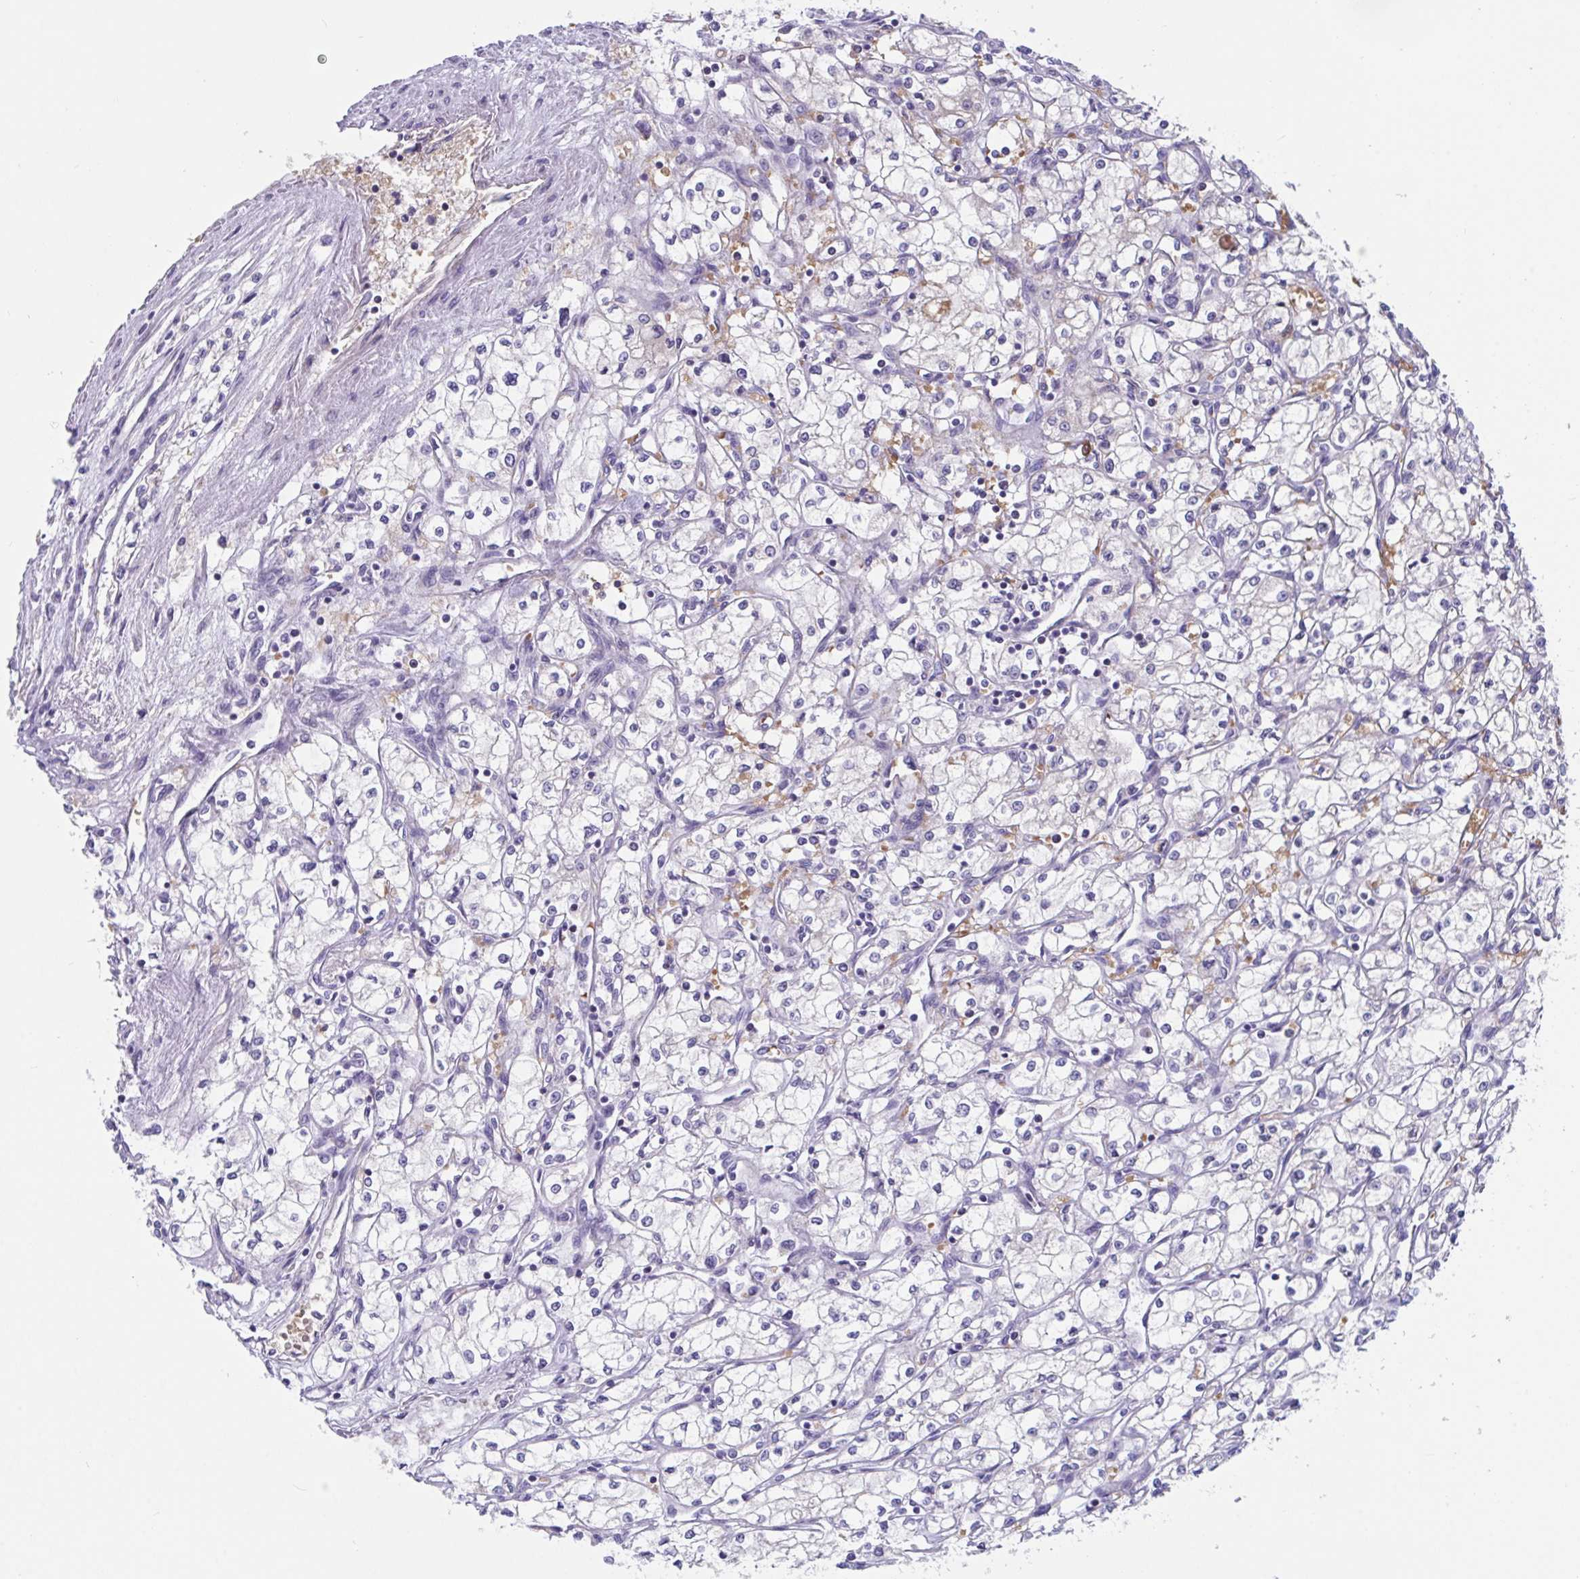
{"staining": {"intensity": "negative", "quantity": "none", "location": "none"}, "tissue": "renal cancer", "cell_type": "Tumor cells", "image_type": "cancer", "snomed": [{"axis": "morphology", "description": "Adenocarcinoma, NOS"}, {"axis": "topography", "description": "Kidney"}], "caption": "This is an immunohistochemistry (IHC) image of adenocarcinoma (renal). There is no staining in tumor cells.", "gene": "TTC30B", "patient": {"sex": "male", "age": 59}}